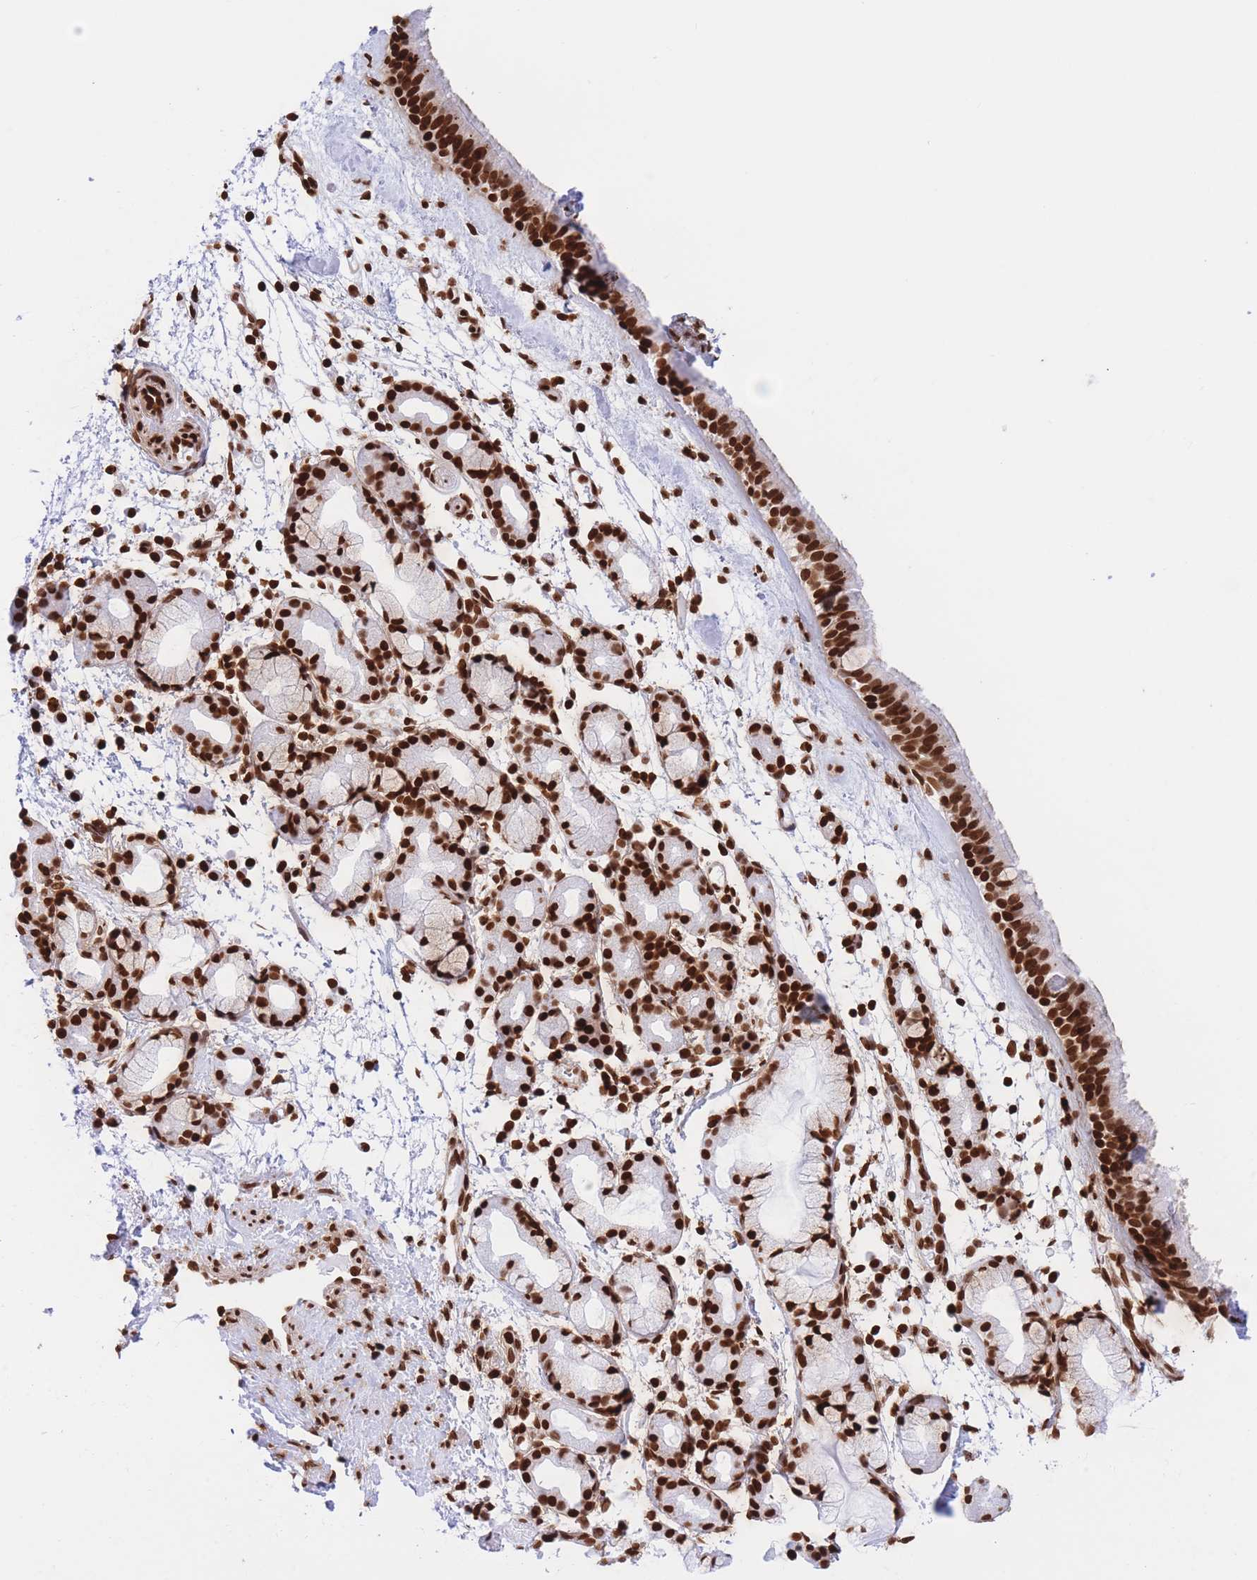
{"staining": {"intensity": "strong", "quantity": ">75%", "location": "nuclear"}, "tissue": "nasopharynx", "cell_type": "Respiratory epithelial cells", "image_type": "normal", "snomed": [{"axis": "morphology", "description": "Normal tissue, NOS"}, {"axis": "topography", "description": "Nasopharynx"}], "caption": "Immunohistochemistry (DAB (3,3'-diaminobenzidine)) staining of unremarkable nasopharynx shows strong nuclear protein staining in approximately >75% of respiratory epithelial cells. Immunohistochemistry (ihc) stains the protein of interest in brown and the nuclei are stained blue.", "gene": "H2BC10", "patient": {"sex": "female", "age": 81}}